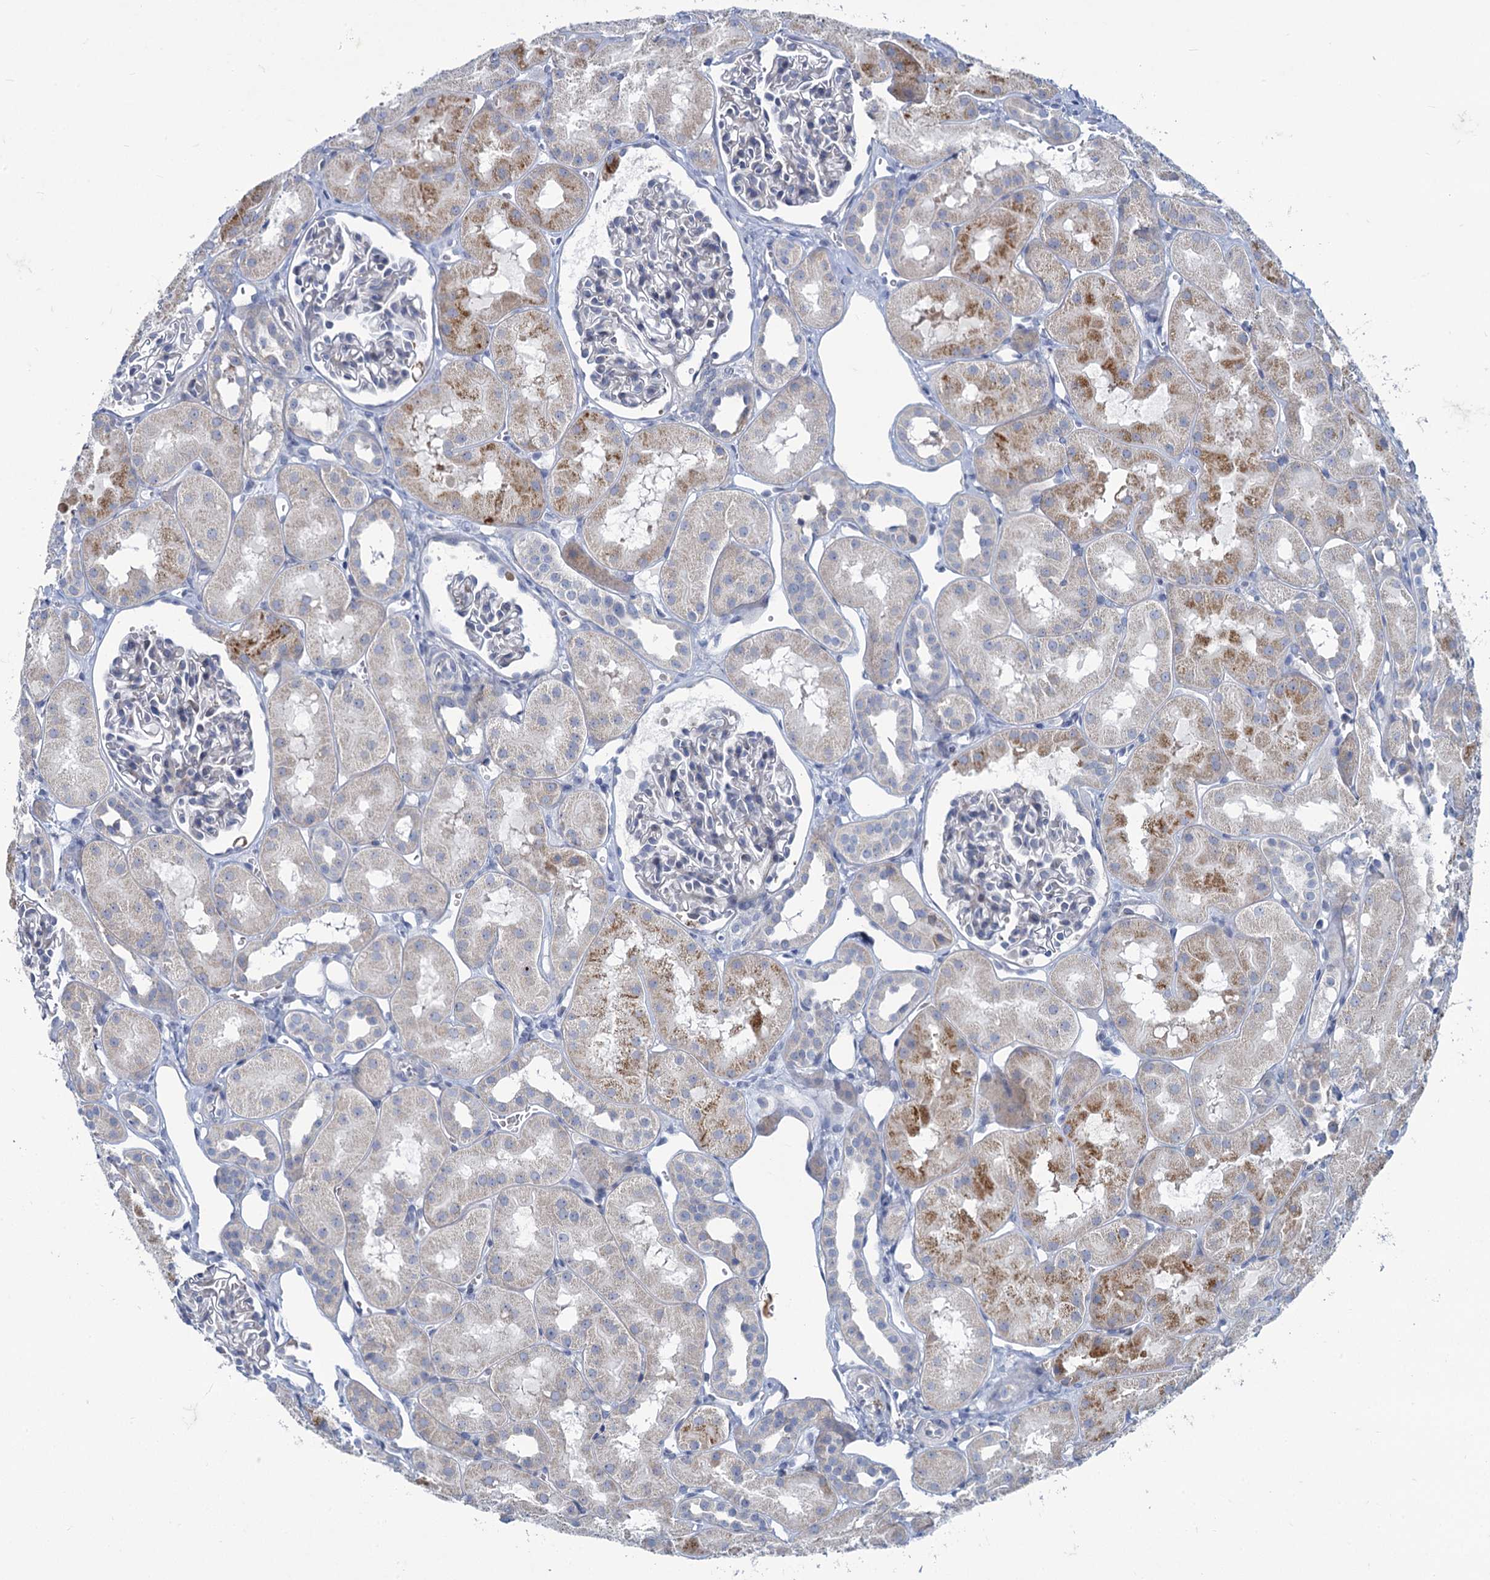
{"staining": {"intensity": "negative", "quantity": "none", "location": "none"}, "tissue": "kidney", "cell_type": "Cells in glomeruli", "image_type": "normal", "snomed": [{"axis": "morphology", "description": "Normal tissue, NOS"}, {"axis": "topography", "description": "Kidney"}, {"axis": "topography", "description": "Urinary bladder"}], "caption": "This is an IHC micrograph of unremarkable kidney. There is no expression in cells in glomeruli.", "gene": "PRSS35", "patient": {"sex": "male", "age": 16}}